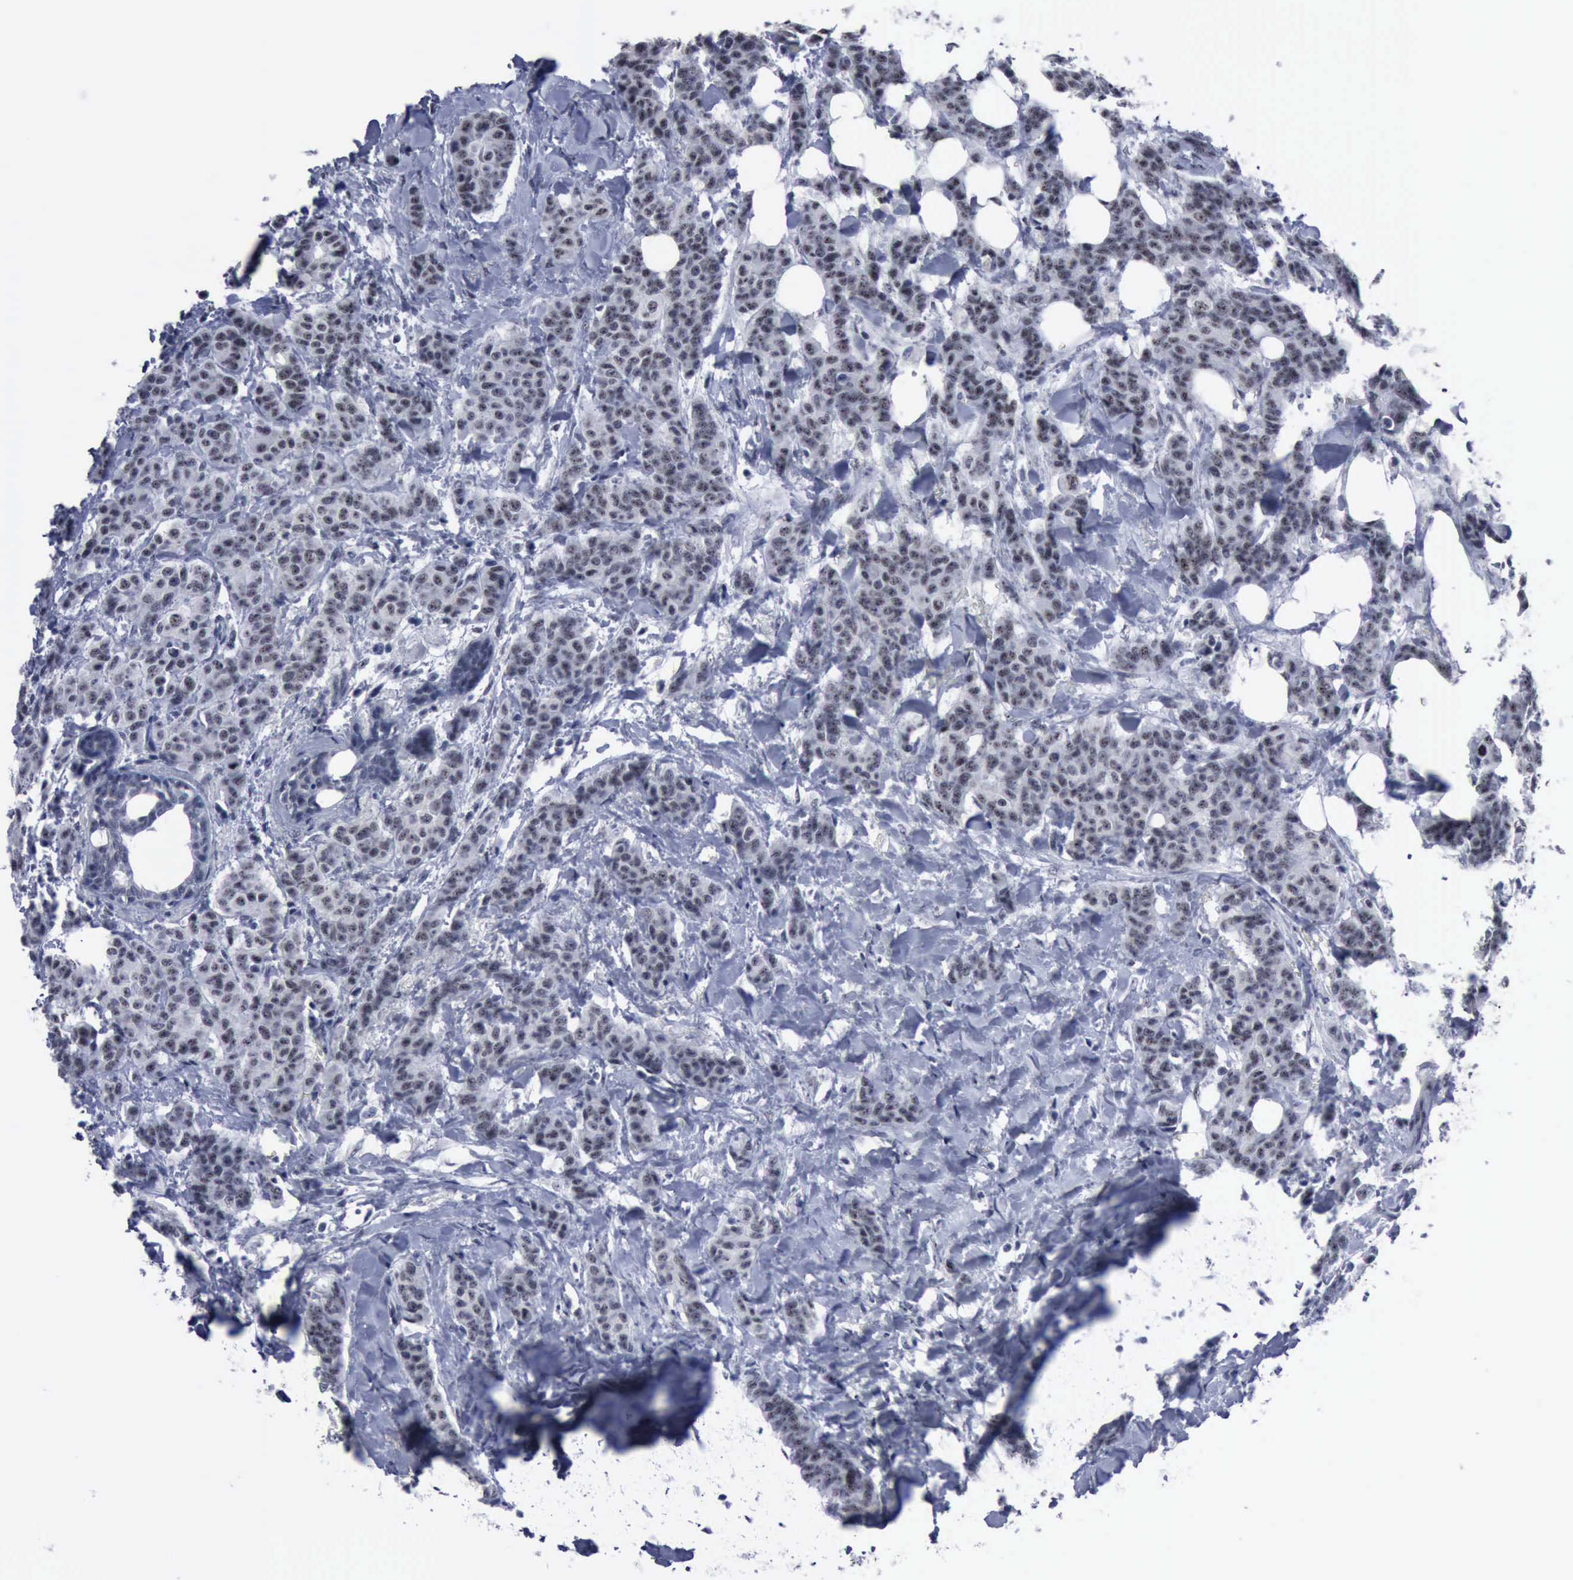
{"staining": {"intensity": "negative", "quantity": "none", "location": "none"}, "tissue": "breast cancer", "cell_type": "Tumor cells", "image_type": "cancer", "snomed": [{"axis": "morphology", "description": "Duct carcinoma"}, {"axis": "topography", "description": "Breast"}], "caption": "An immunohistochemistry (IHC) micrograph of breast cancer (invasive ductal carcinoma) is shown. There is no staining in tumor cells of breast cancer (invasive ductal carcinoma).", "gene": "BRD1", "patient": {"sex": "female", "age": 40}}